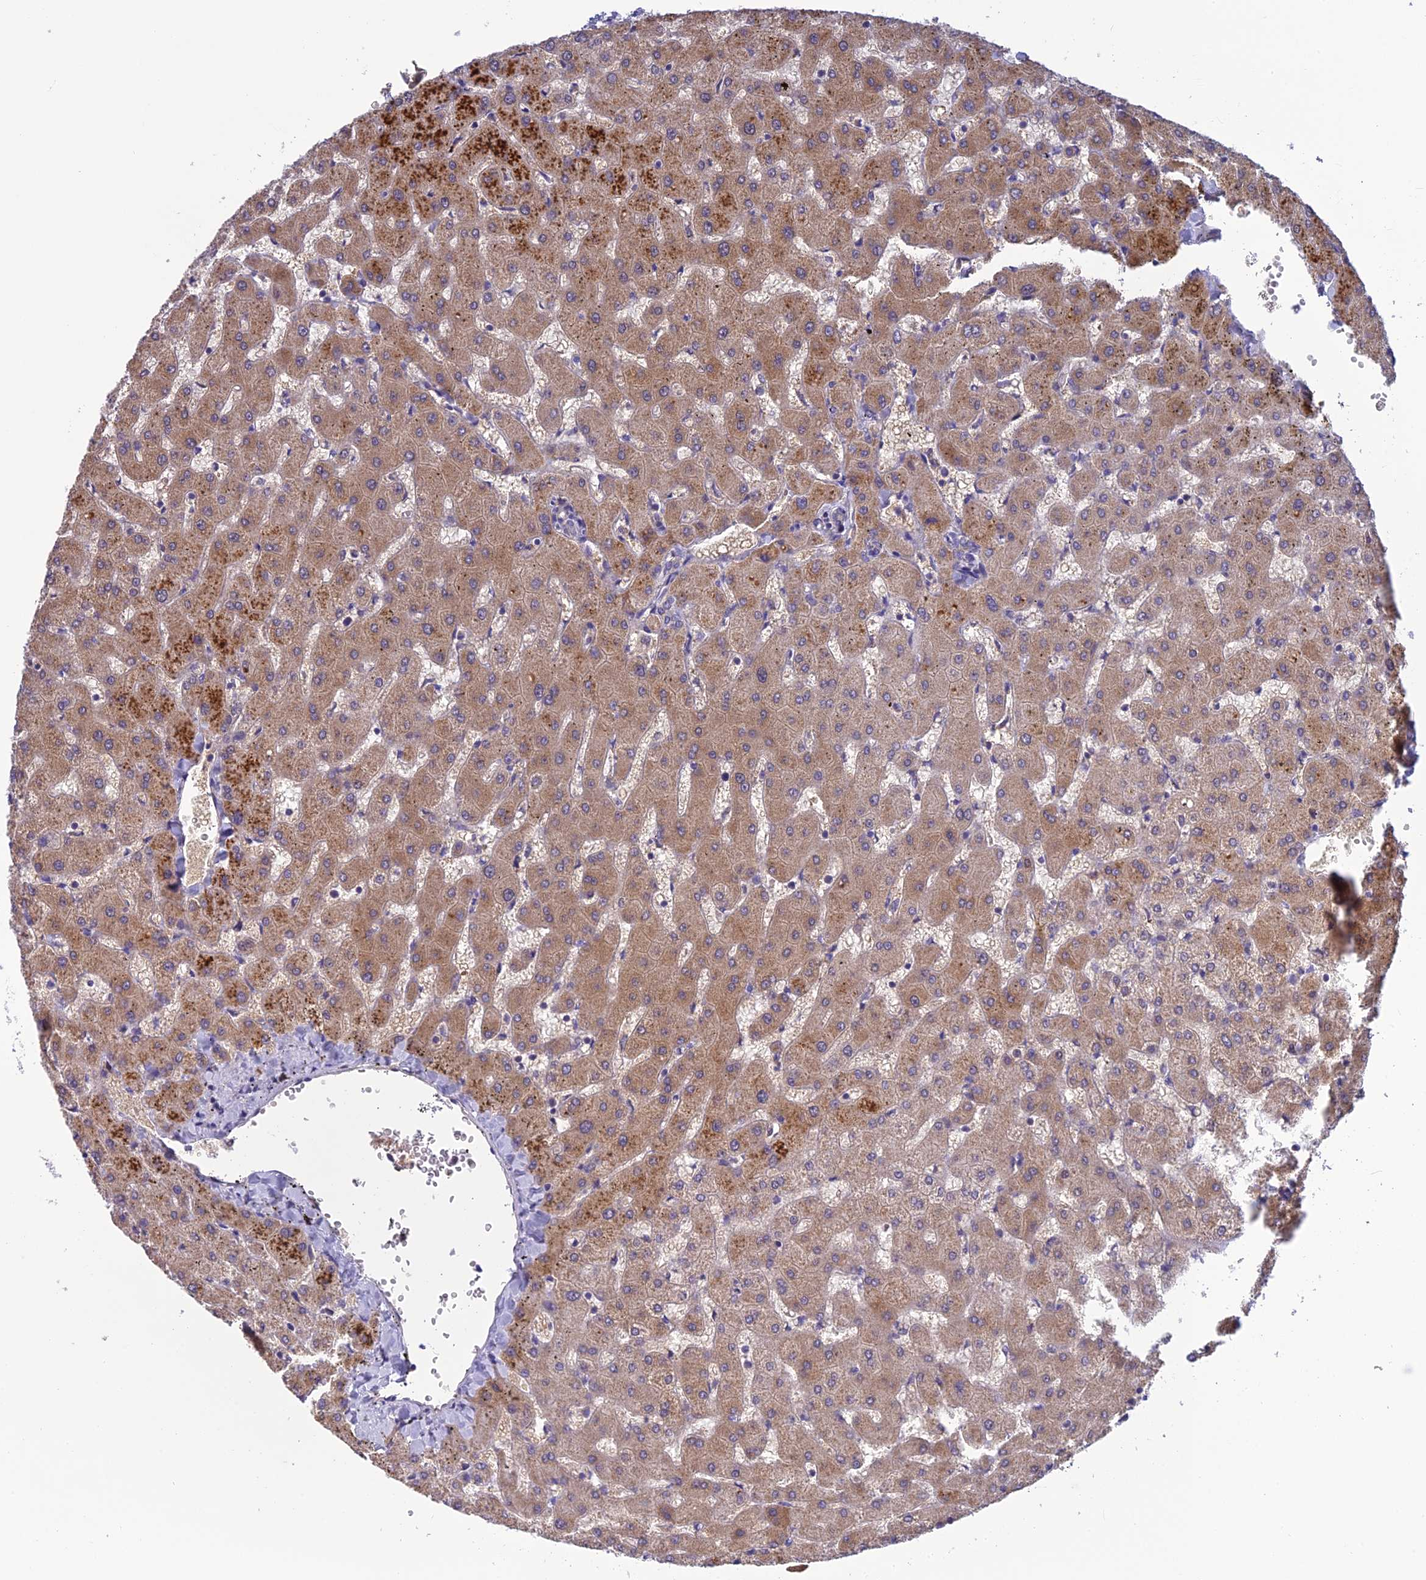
{"staining": {"intensity": "weak", "quantity": "25%-75%", "location": "cytoplasmic/membranous"}, "tissue": "liver", "cell_type": "Cholangiocytes", "image_type": "normal", "snomed": [{"axis": "morphology", "description": "Normal tissue, NOS"}, {"axis": "topography", "description": "Liver"}], "caption": "Immunohistochemical staining of benign human liver displays weak cytoplasmic/membranous protein expression in about 25%-75% of cholangiocytes. The protein of interest is stained brown, and the nuclei are stained in blue (DAB IHC with brightfield microscopy, high magnification).", "gene": "PZP", "patient": {"sex": "female", "age": 63}}